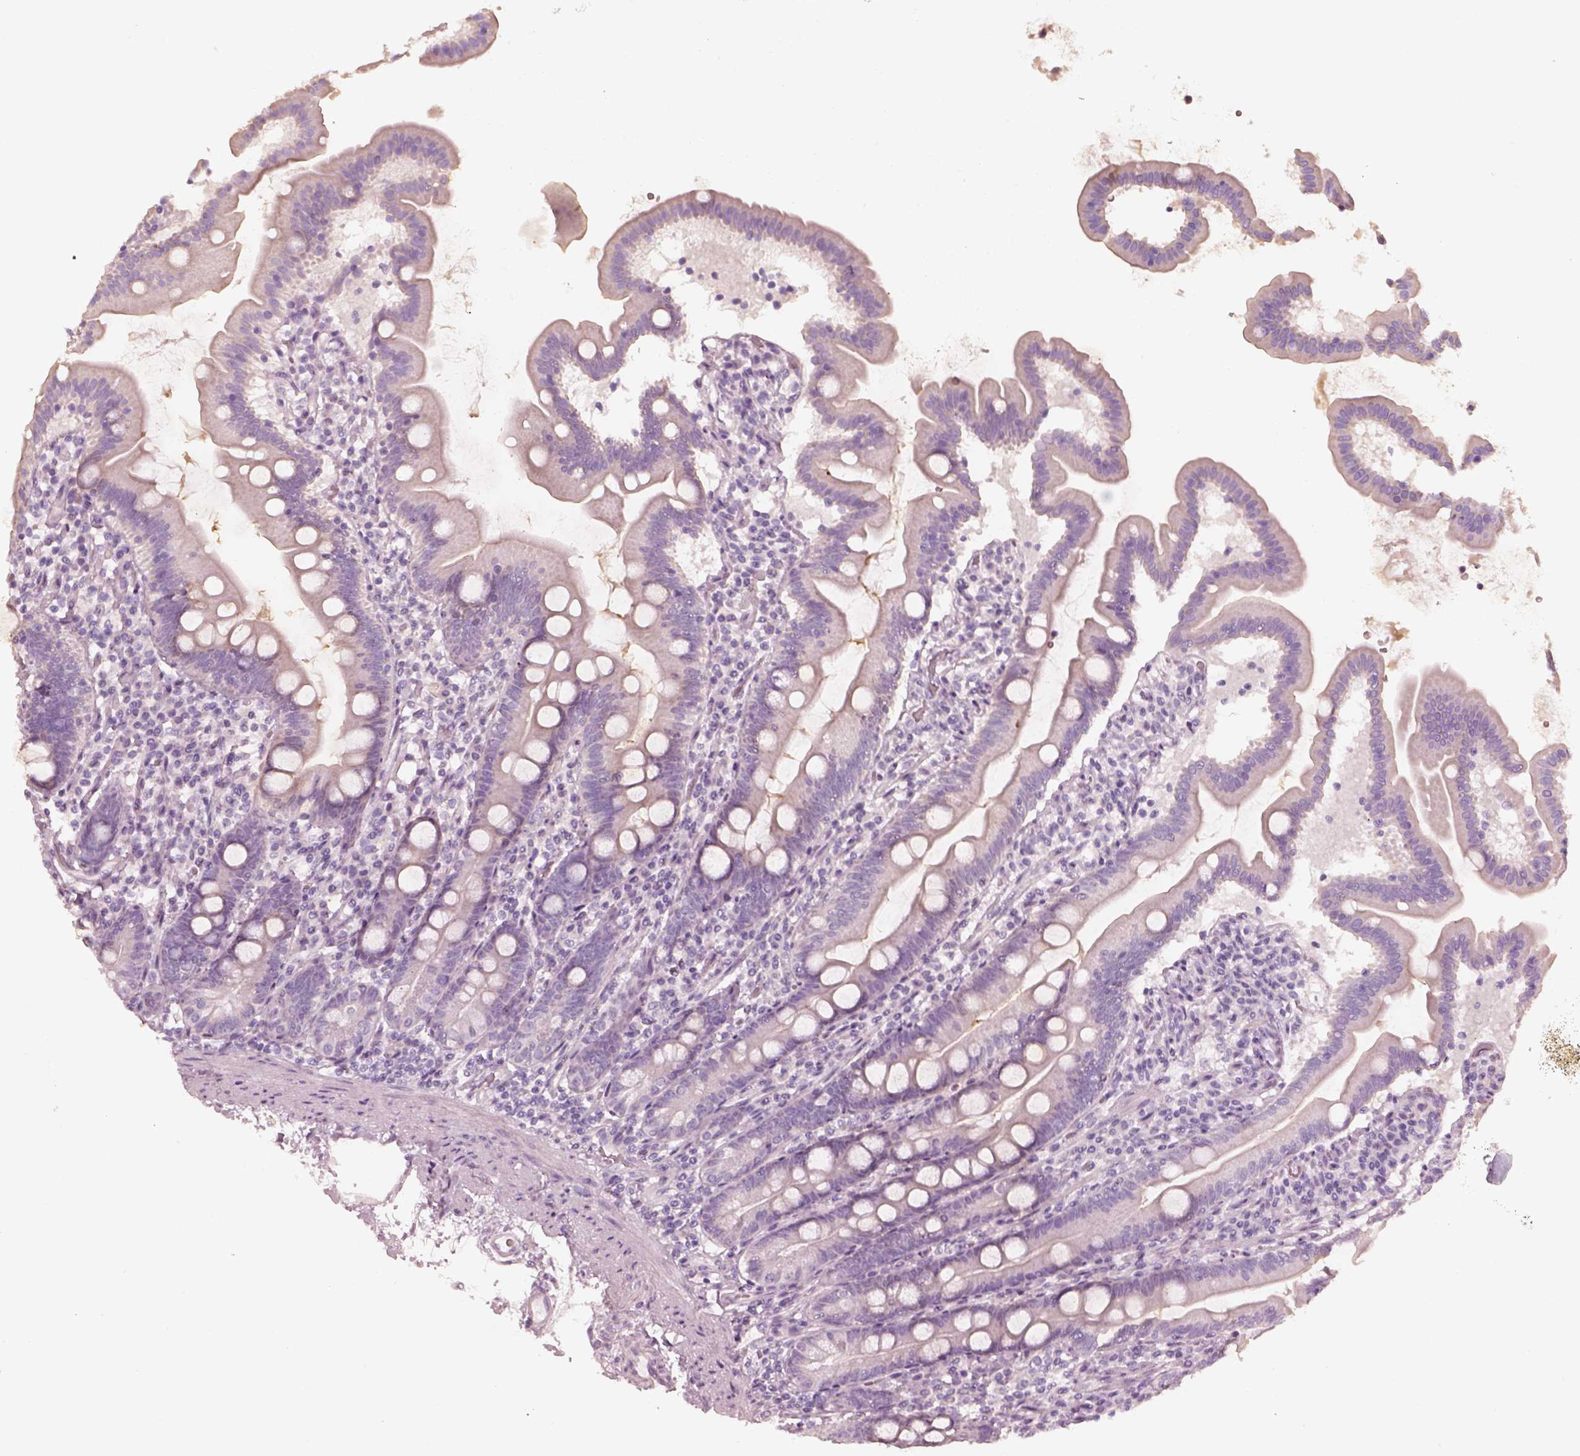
{"staining": {"intensity": "negative", "quantity": "none", "location": "none"}, "tissue": "duodenum", "cell_type": "Glandular cells", "image_type": "normal", "snomed": [{"axis": "morphology", "description": "Normal tissue, NOS"}, {"axis": "topography", "description": "Duodenum"}], "caption": "Immunohistochemical staining of benign human duodenum demonstrates no significant staining in glandular cells.", "gene": "ZP4", "patient": {"sex": "female", "age": 67}}